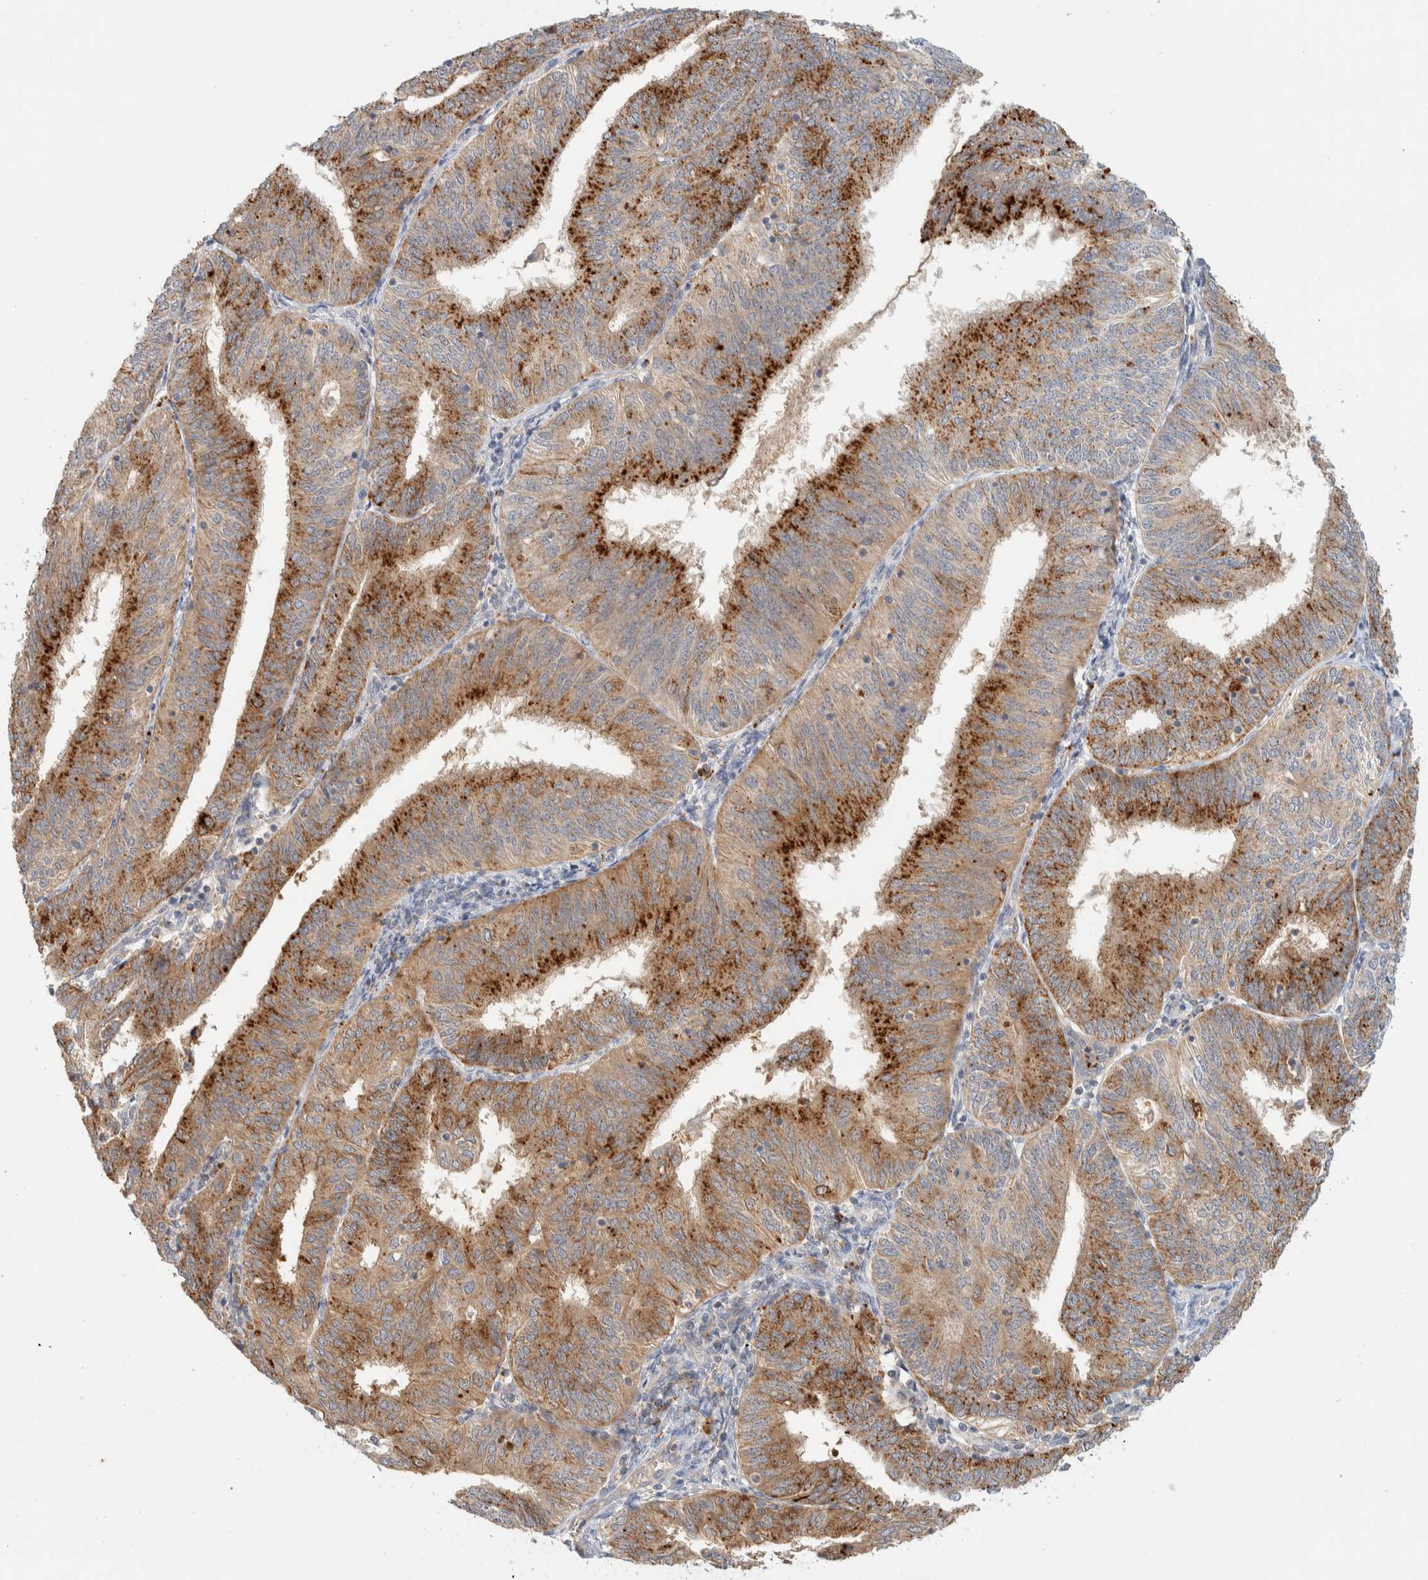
{"staining": {"intensity": "strong", "quantity": "25%-75%", "location": "cytoplasmic/membranous"}, "tissue": "endometrial cancer", "cell_type": "Tumor cells", "image_type": "cancer", "snomed": [{"axis": "morphology", "description": "Adenocarcinoma, NOS"}, {"axis": "topography", "description": "Endometrium"}], "caption": "An image of endometrial cancer stained for a protein demonstrates strong cytoplasmic/membranous brown staining in tumor cells.", "gene": "GCLM", "patient": {"sex": "female", "age": 58}}